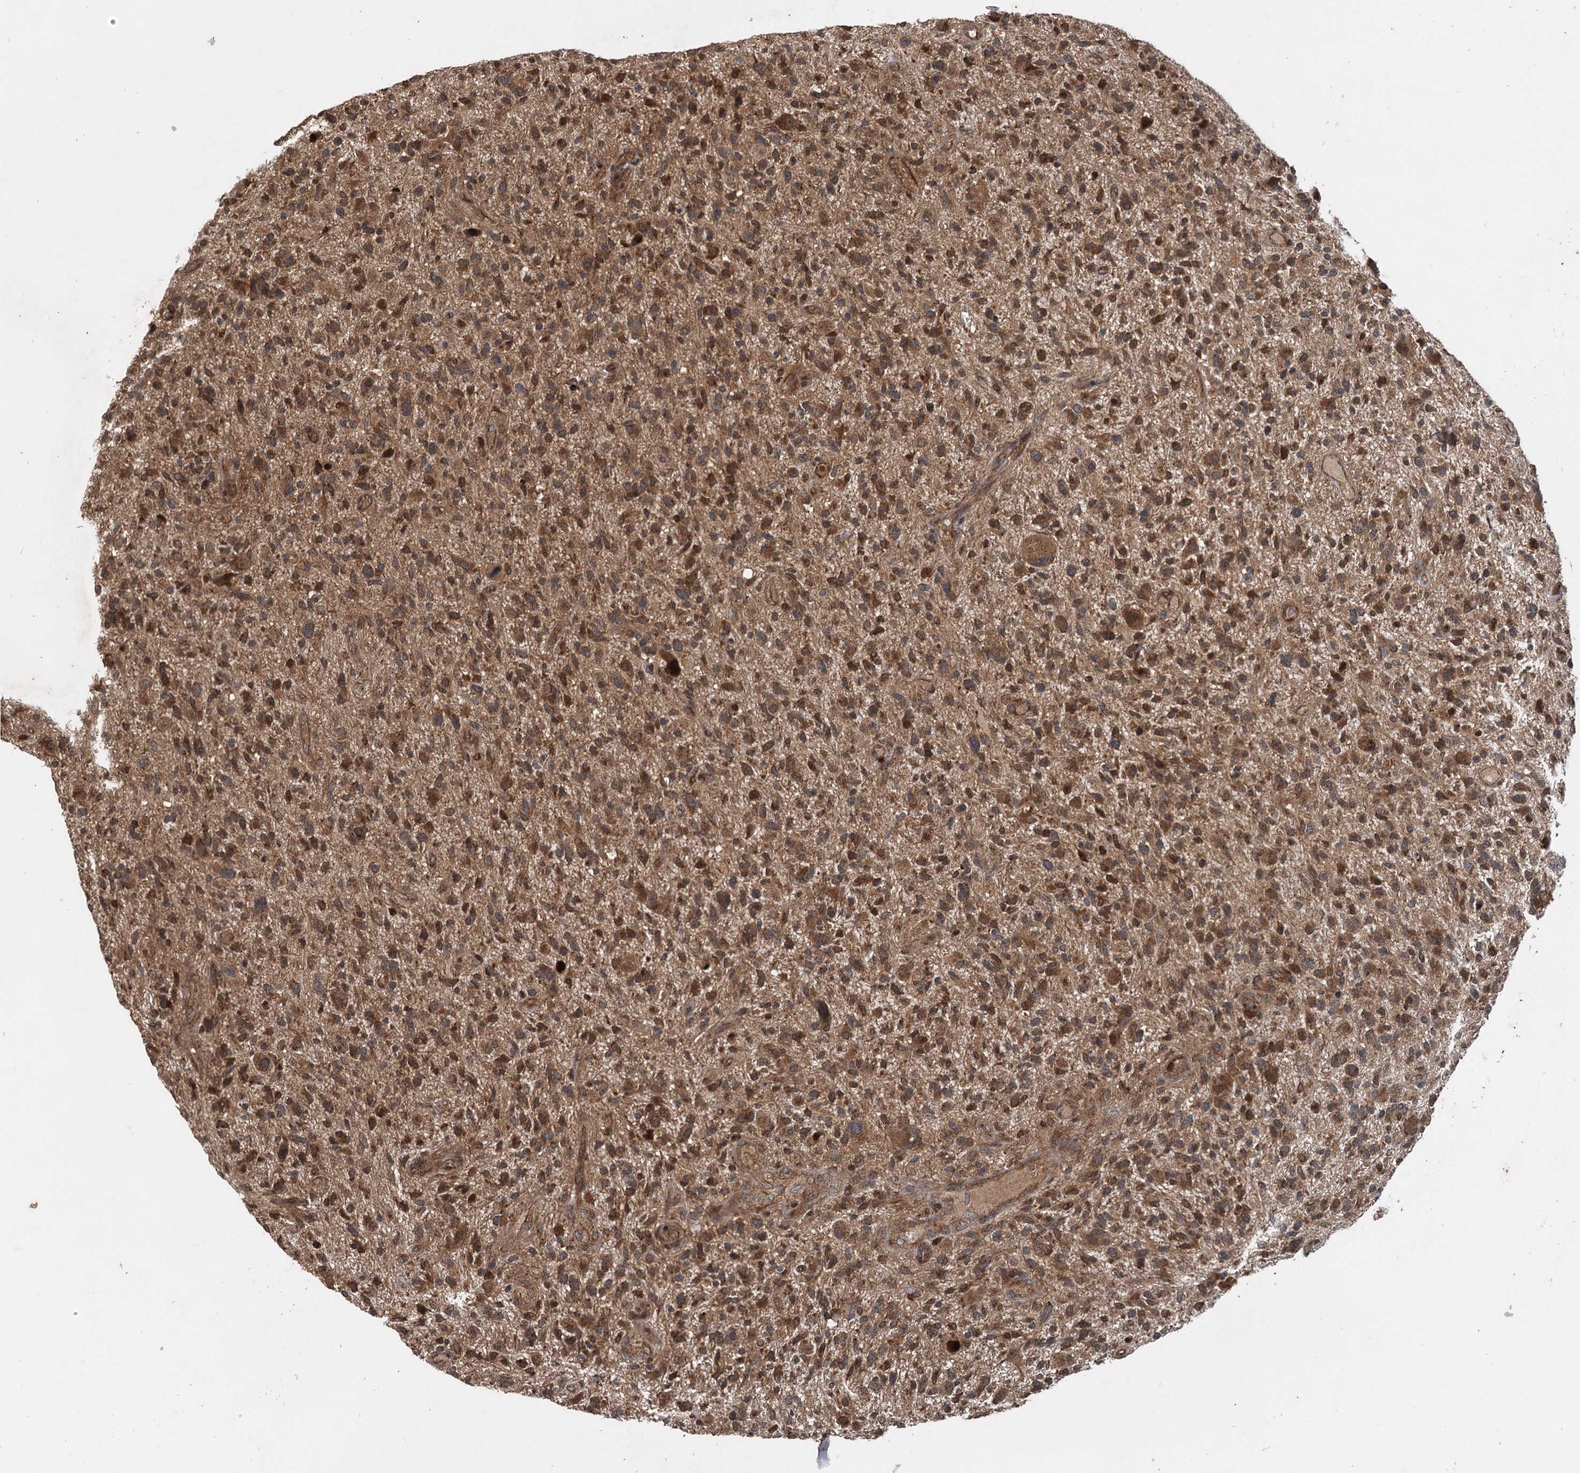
{"staining": {"intensity": "moderate", "quantity": ">75%", "location": "cytoplasmic/membranous"}, "tissue": "glioma", "cell_type": "Tumor cells", "image_type": "cancer", "snomed": [{"axis": "morphology", "description": "Glioma, malignant, High grade"}, {"axis": "topography", "description": "Brain"}], "caption": "Immunohistochemistry (IHC) photomicrograph of glioma stained for a protein (brown), which displays medium levels of moderate cytoplasmic/membranous expression in approximately >75% of tumor cells.", "gene": "INSIG2", "patient": {"sex": "male", "age": 47}}